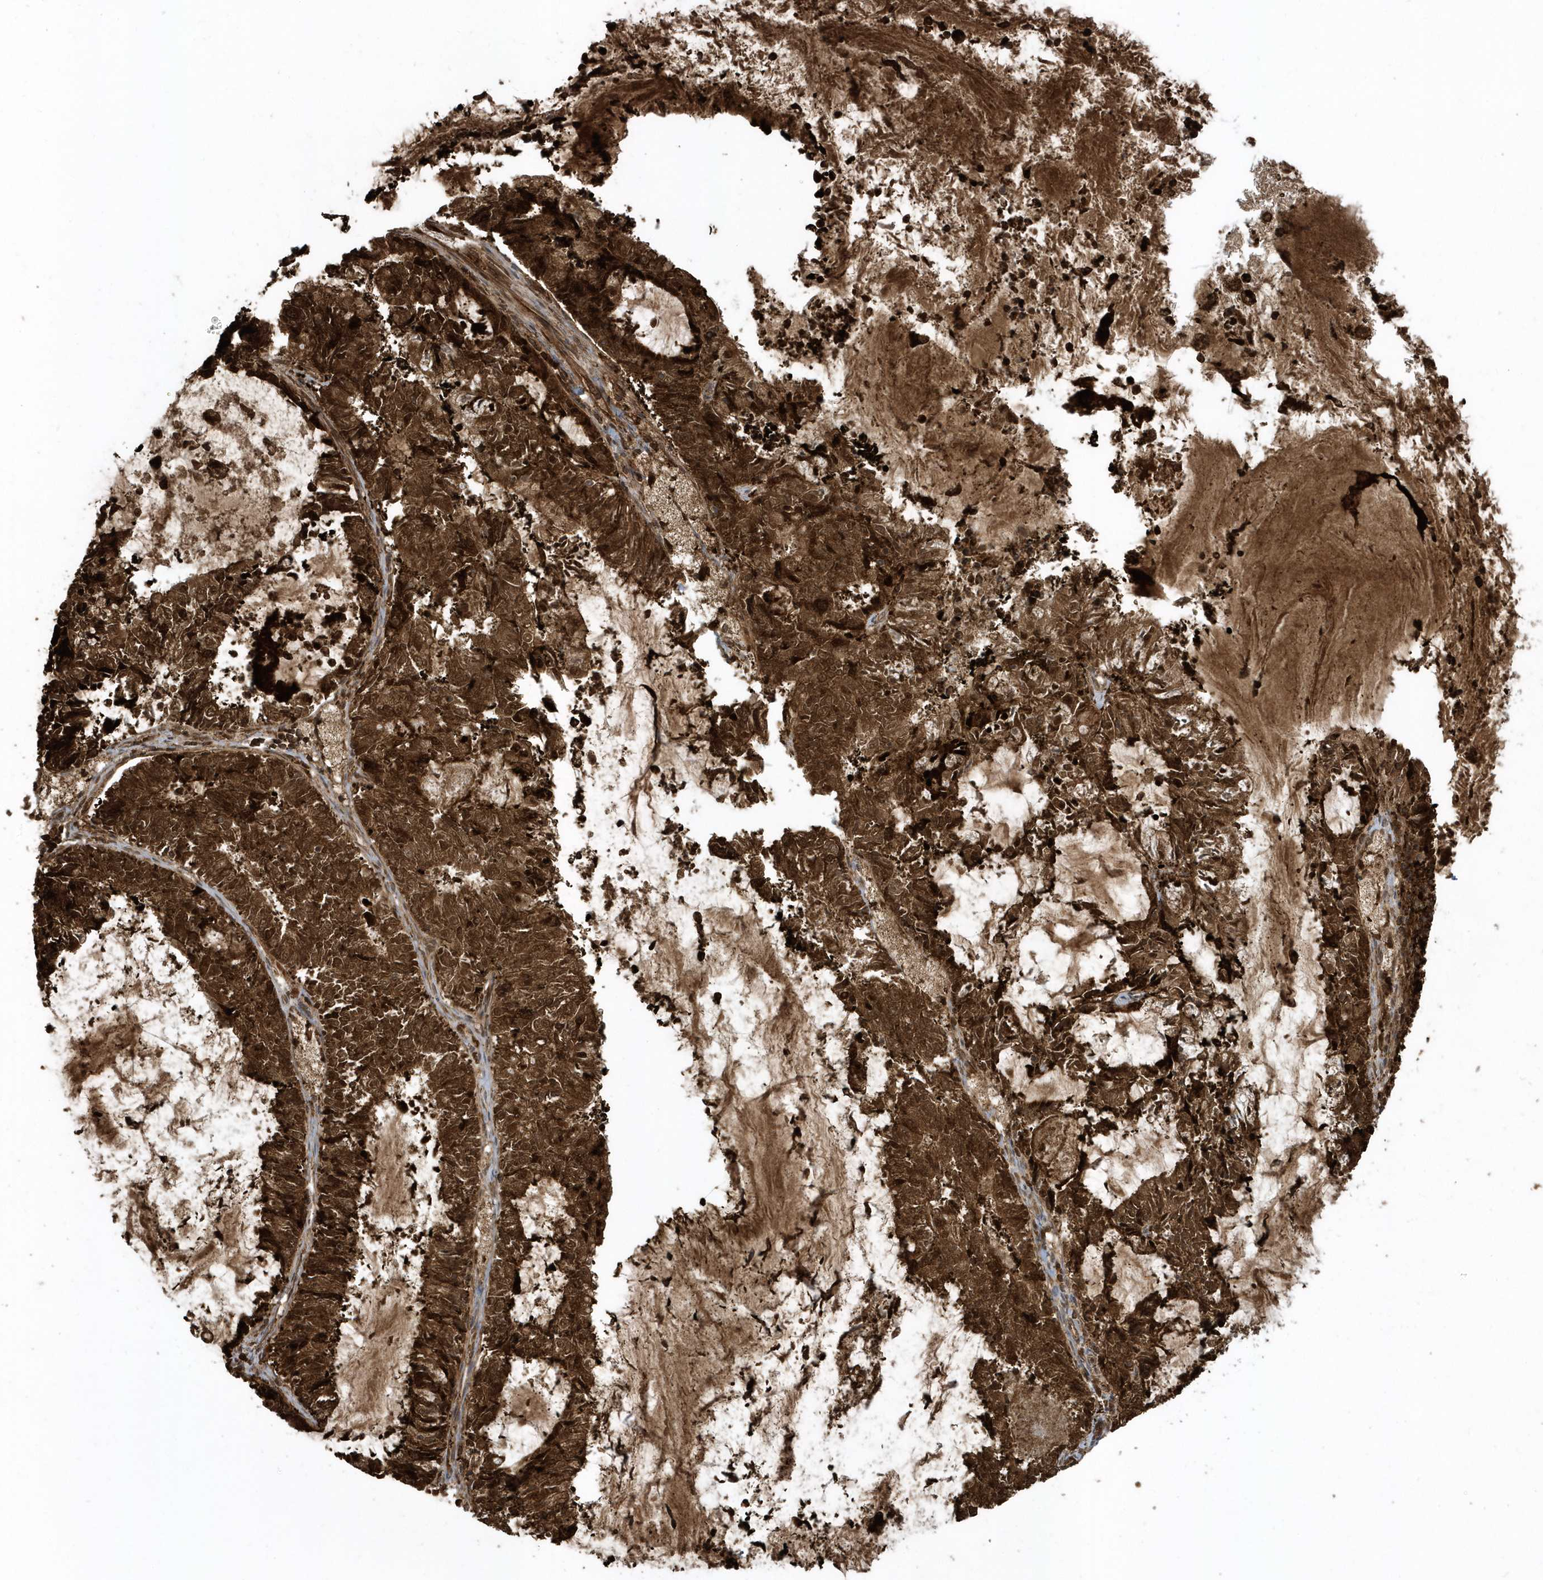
{"staining": {"intensity": "strong", "quantity": ">75%", "location": "cytoplasmic/membranous"}, "tissue": "endometrial cancer", "cell_type": "Tumor cells", "image_type": "cancer", "snomed": [{"axis": "morphology", "description": "Adenocarcinoma, NOS"}, {"axis": "topography", "description": "Endometrium"}], "caption": "High-power microscopy captured an immunohistochemistry photomicrograph of endometrial cancer, revealing strong cytoplasmic/membranous expression in about >75% of tumor cells.", "gene": "CLCN6", "patient": {"sex": "female", "age": 57}}